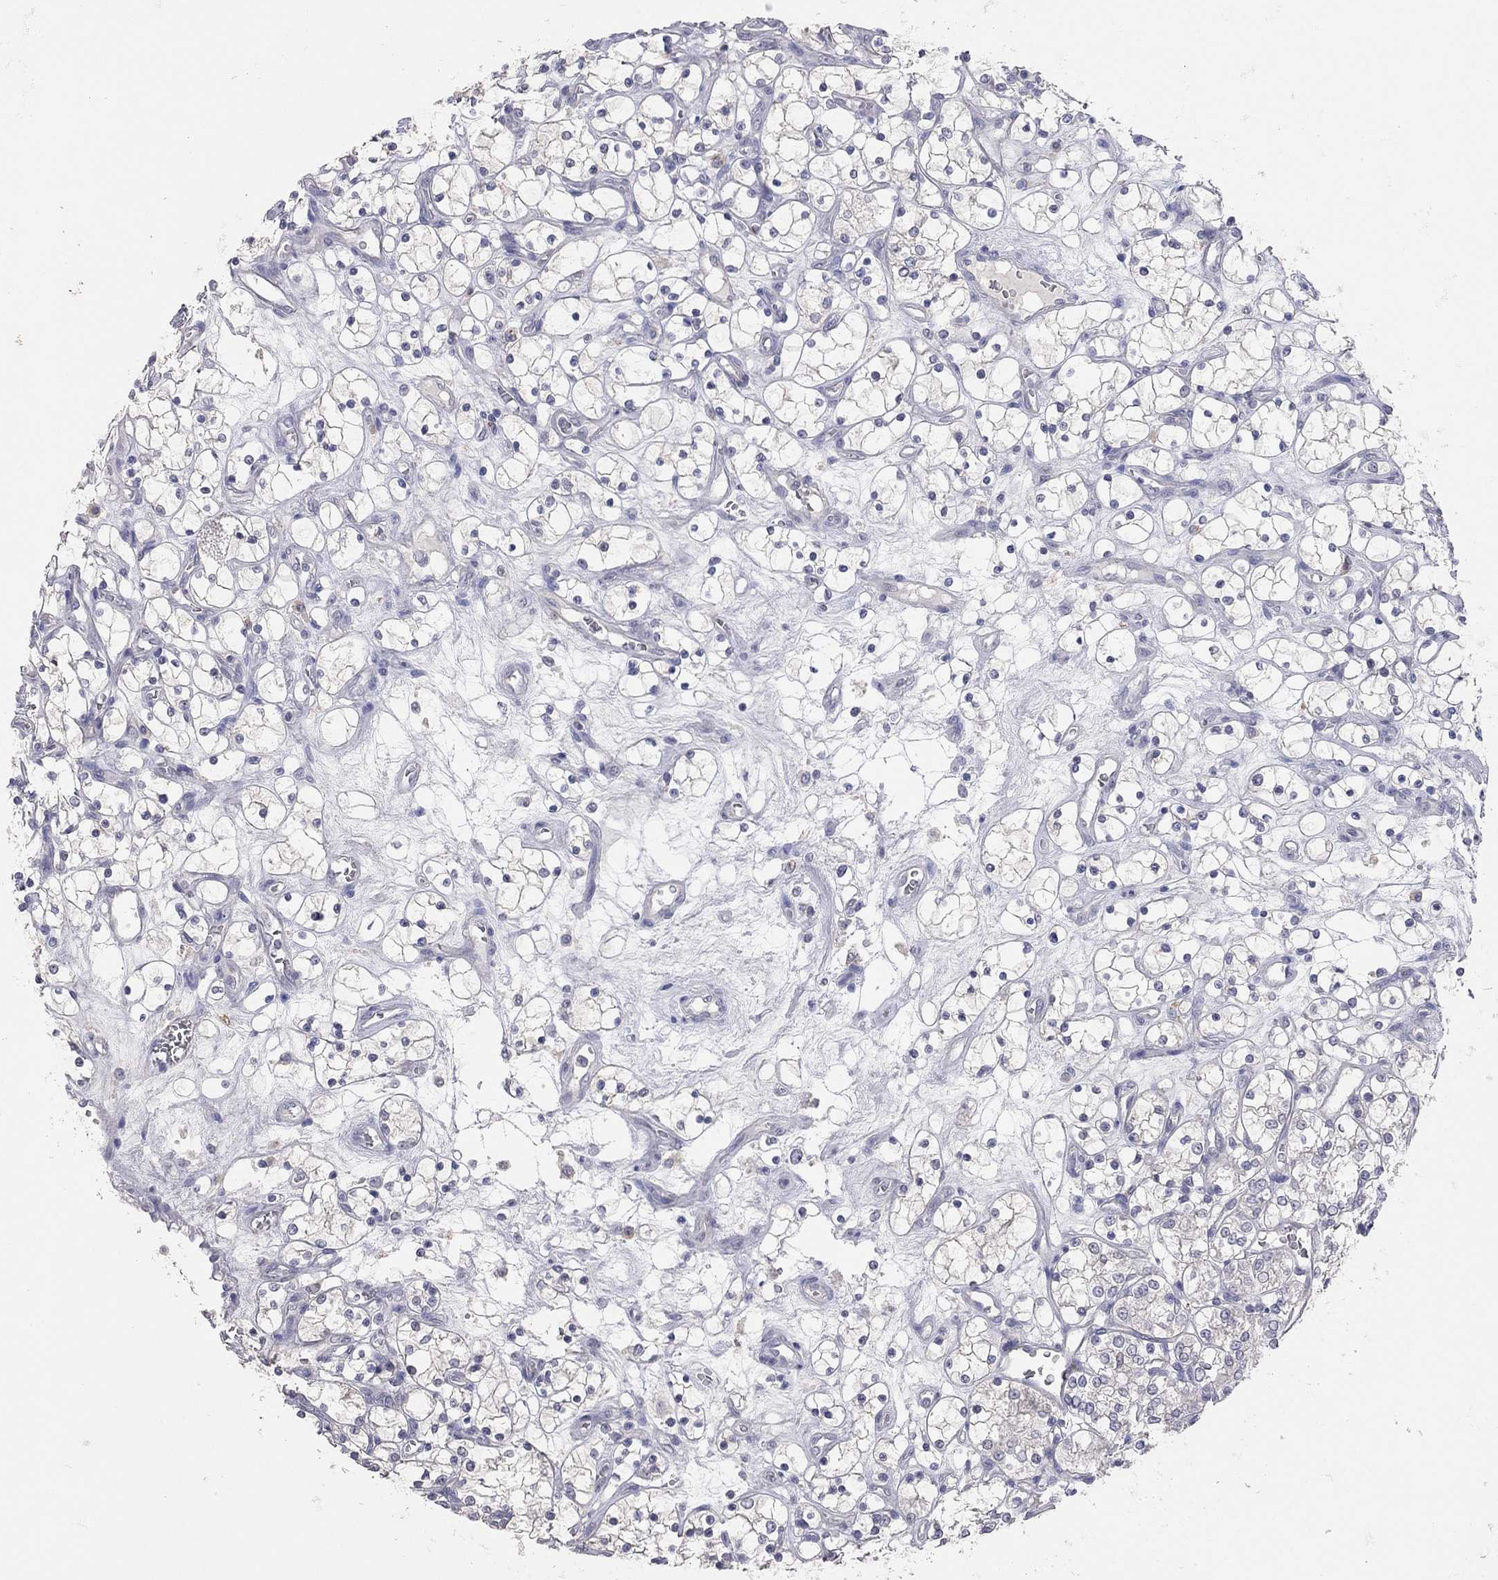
{"staining": {"intensity": "negative", "quantity": "none", "location": "none"}, "tissue": "renal cancer", "cell_type": "Tumor cells", "image_type": "cancer", "snomed": [{"axis": "morphology", "description": "Adenocarcinoma, NOS"}, {"axis": "topography", "description": "Kidney"}], "caption": "DAB (3,3'-diaminobenzidine) immunohistochemical staining of renal cancer reveals no significant staining in tumor cells.", "gene": "MMP13", "patient": {"sex": "female", "age": 69}}